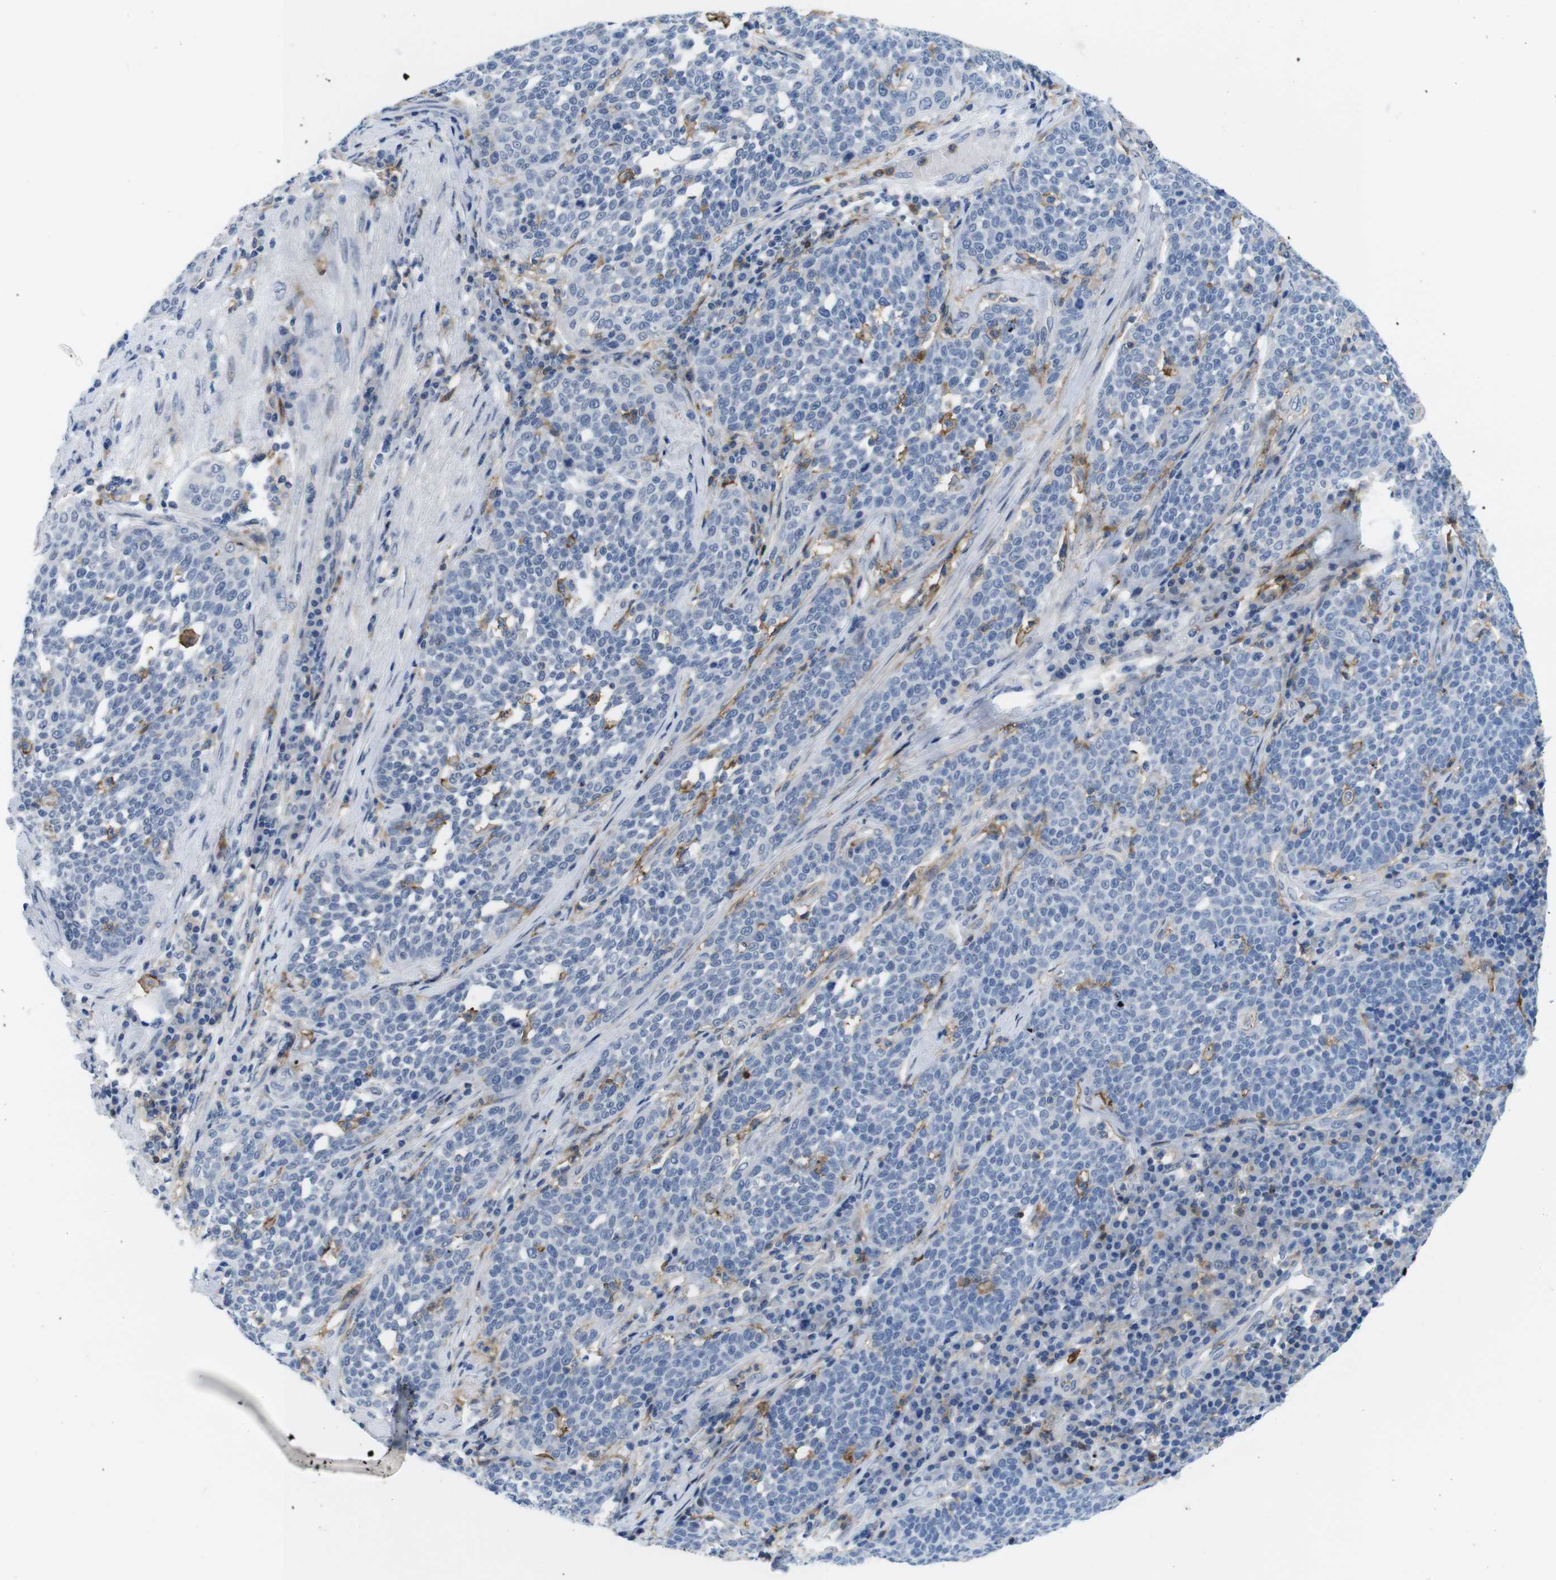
{"staining": {"intensity": "negative", "quantity": "none", "location": "none"}, "tissue": "cervical cancer", "cell_type": "Tumor cells", "image_type": "cancer", "snomed": [{"axis": "morphology", "description": "Squamous cell carcinoma, NOS"}, {"axis": "topography", "description": "Cervix"}], "caption": "Immunohistochemical staining of cervical squamous cell carcinoma exhibits no significant expression in tumor cells.", "gene": "CD300C", "patient": {"sex": "female", "age": 34}}